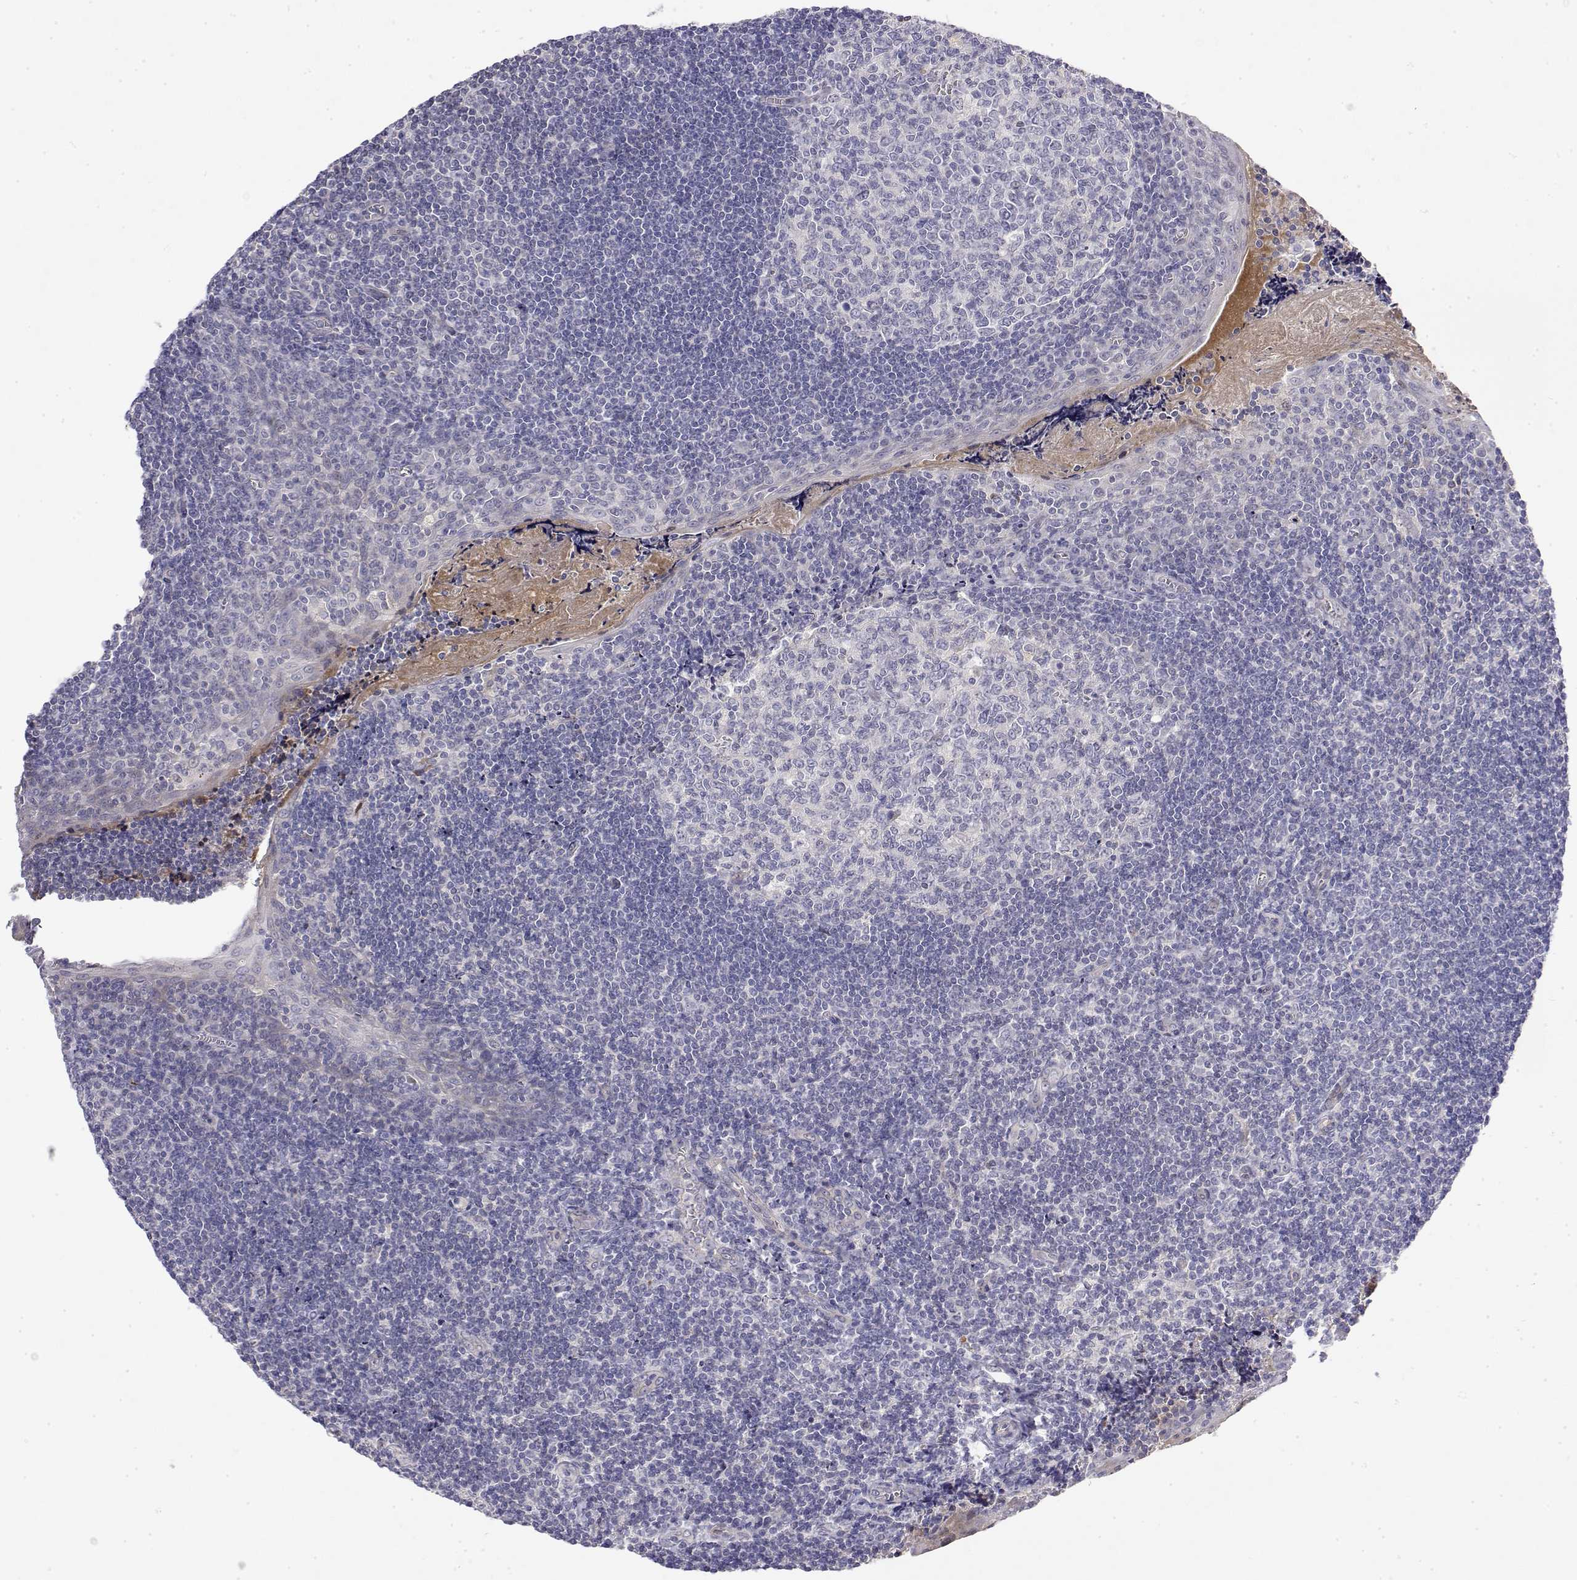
{"staining": {"intensity": "negative", "quantity": "none", "location": "none"}, "tissue": "tonsil", "cell_type": "Germinal center cells", "image_type": "normal", "snomed": [{"axis": "morphology", "description": "Normal tissue, NOS"}, {"axis": "morphology", "description": "Inflammation, NOS"}, {"axis": "topography", "description": "Tonsil"}], "caption": "Immunohistochemistry (IHC) image of normal tonsil: human tonsil stained with DAB displays no significant protein staining in germinal center cells.", "gene": "GGACT", "patient": {"sex": "female", "age": 31}}